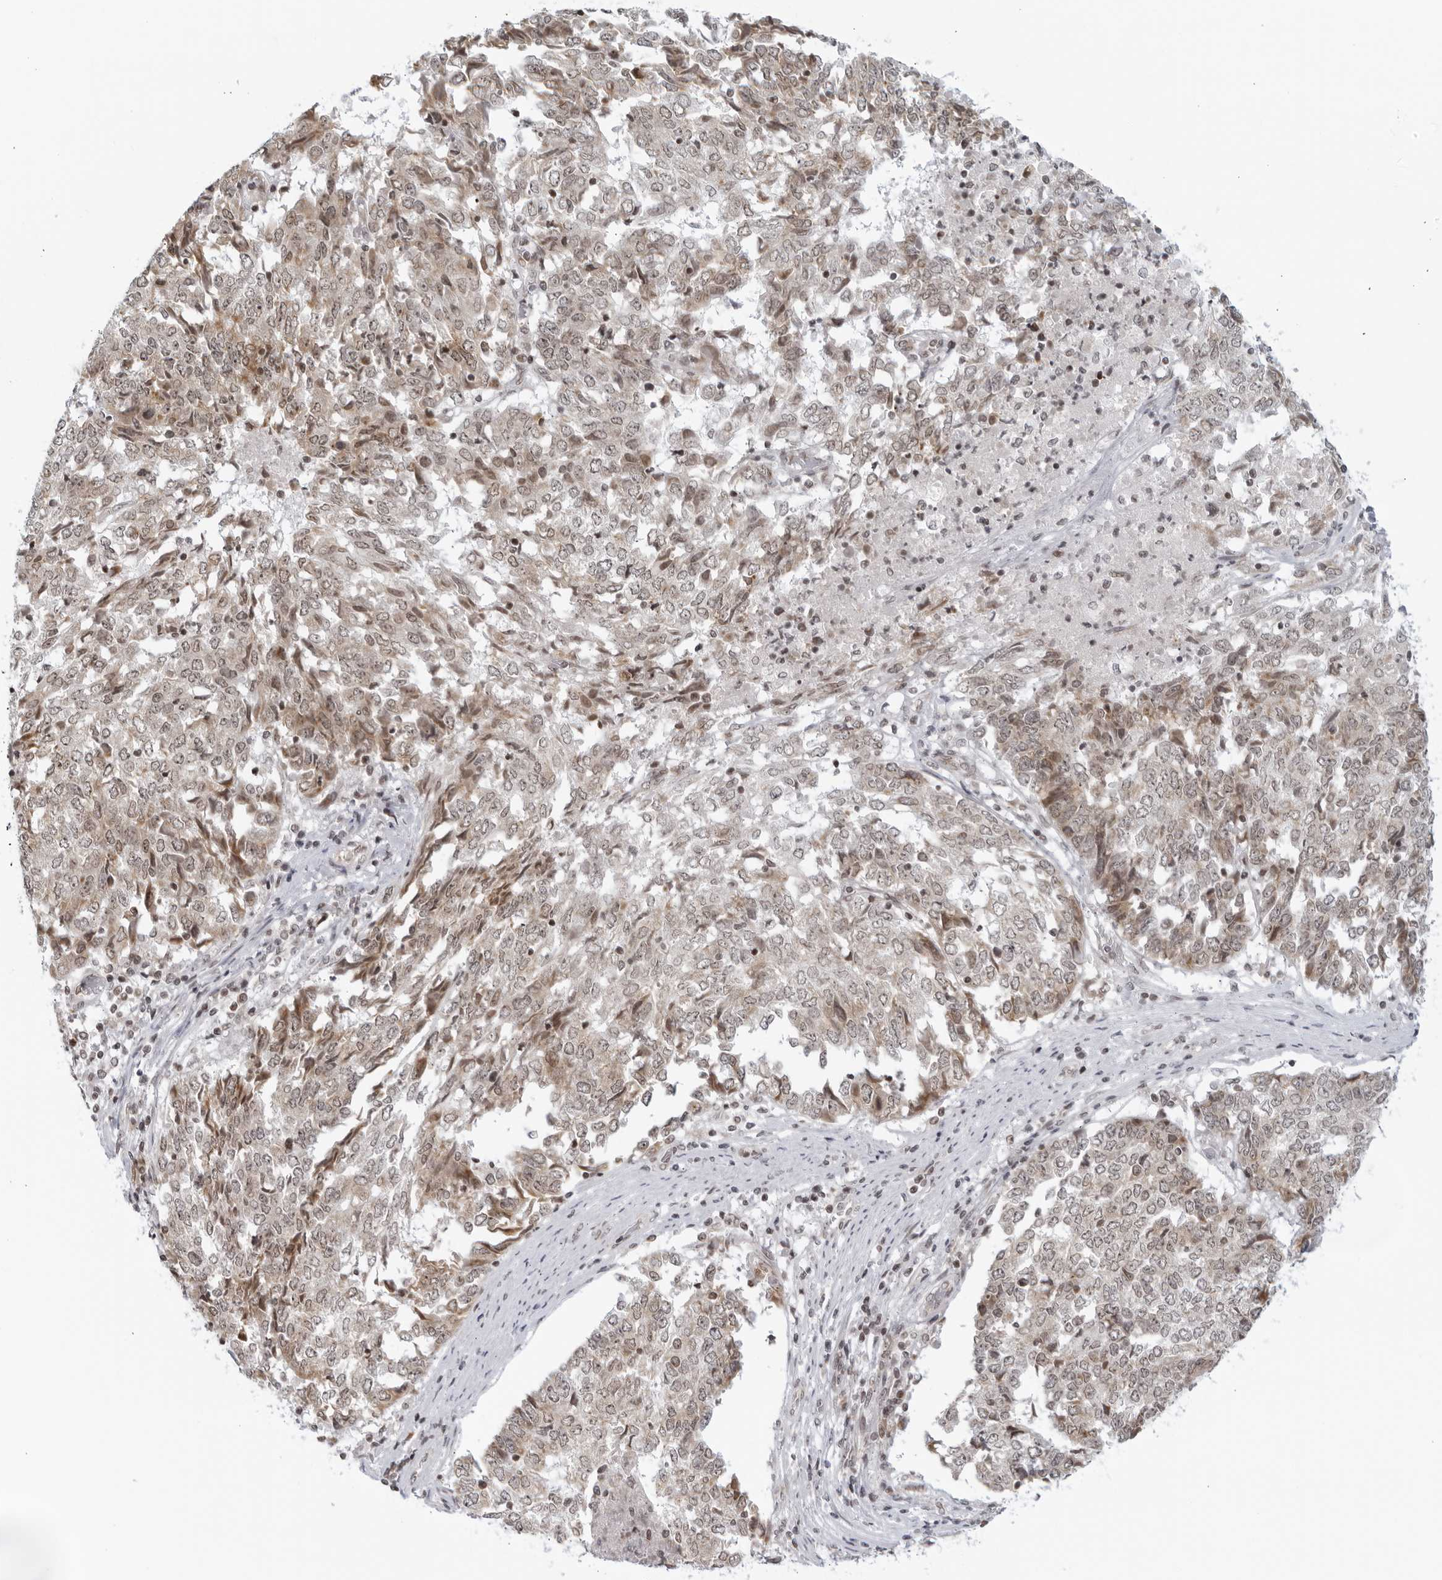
{"staining": {"intensity": "weak", "quantity": "25%-75%", "location": "cytoplasmic/membranous"}, "tissue": "endometrial cancer", "cell_type": "Tumor cells", "image_type": "cancer", "snomed": [{"axis": "morphology", "description": "Adenocarcinoma, NOS"}, {"axis": "topography", "description": "Endometrium"}], "caption": "Tumor cells demonstrate low levels of weak cytoplasmic/membranous expression in approximately 25%-75% of cells in endometrial cancer.", "gene": "RAB11FIP3", "patient": {"sex": "female", "age": 80}}